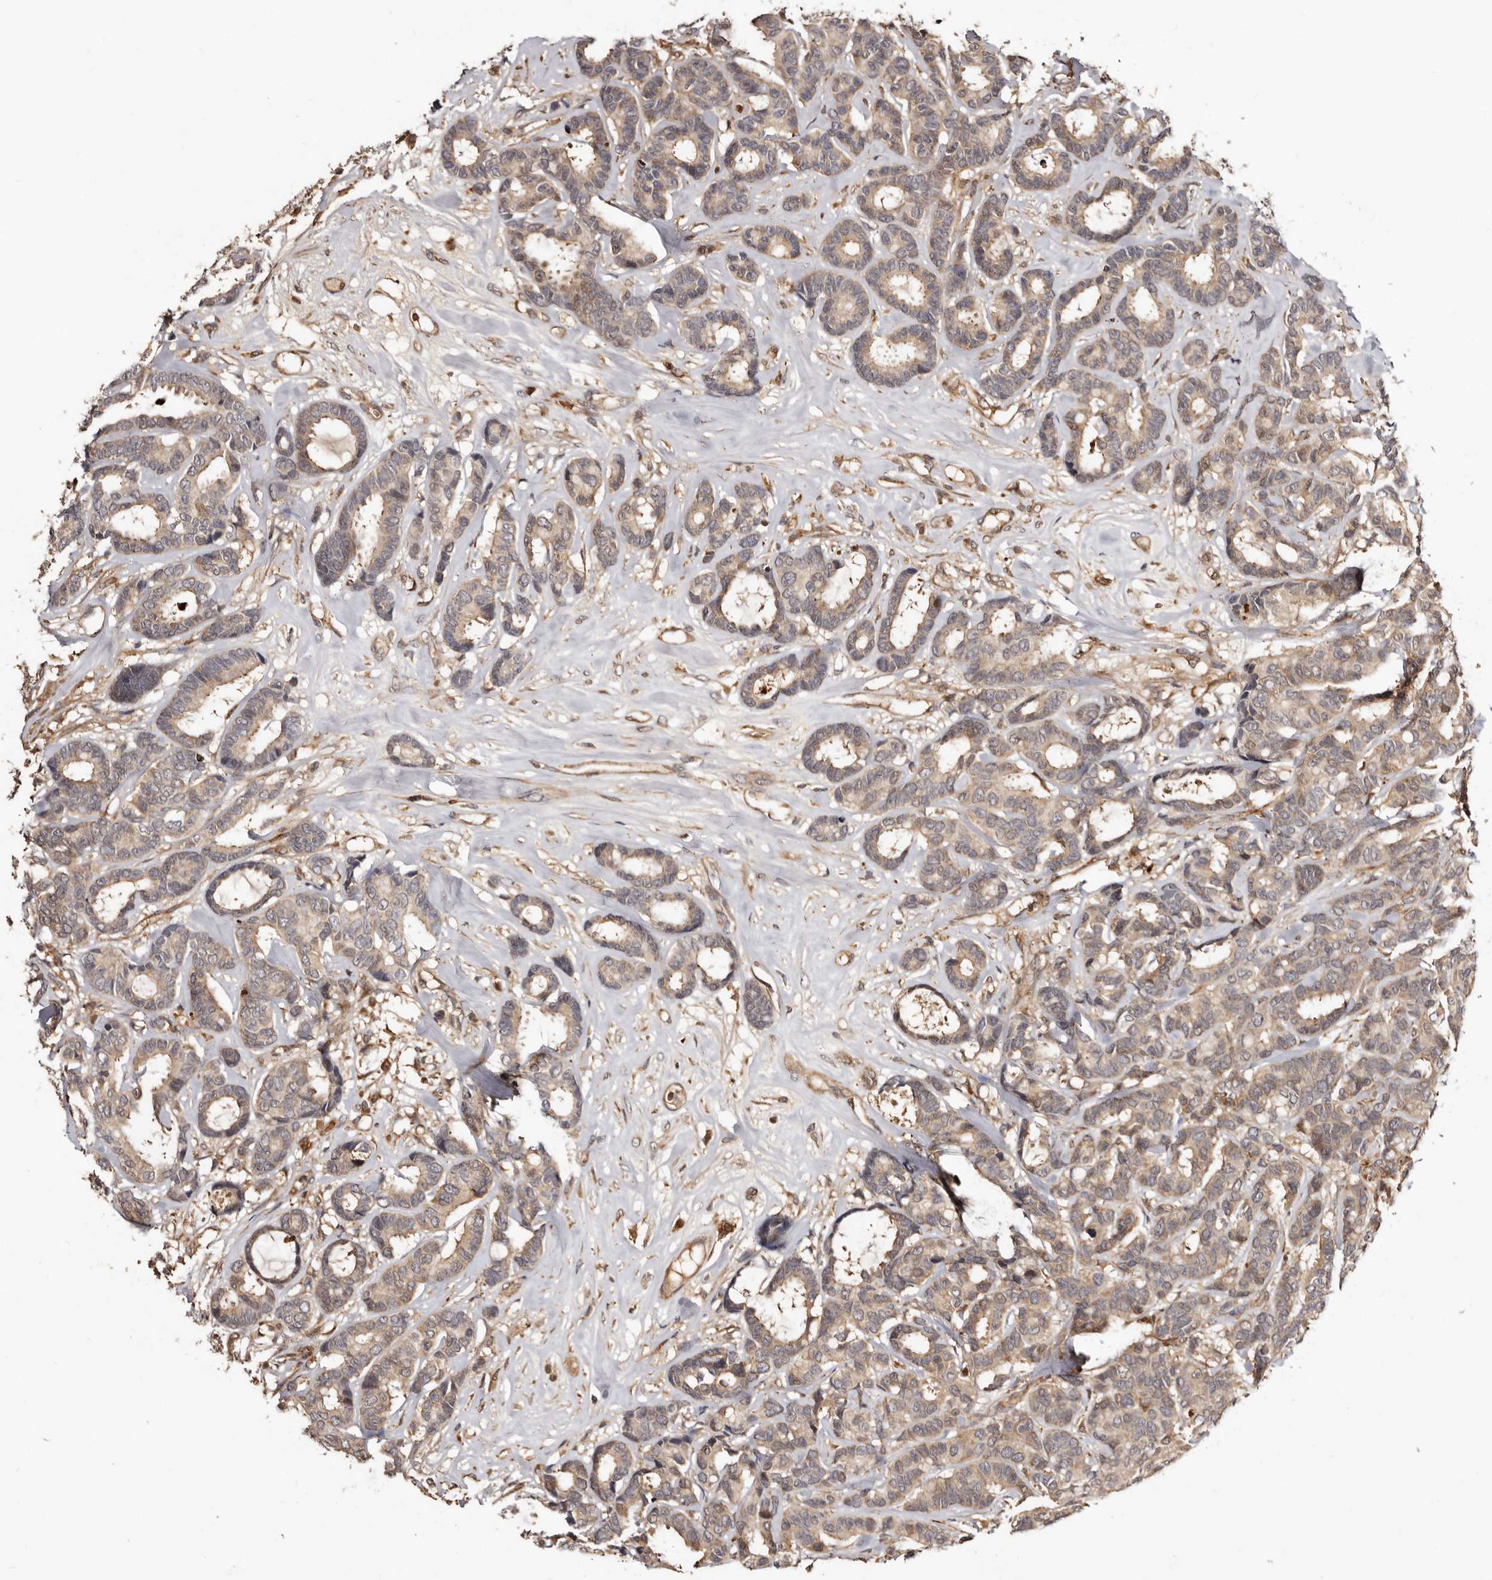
{"staining": {"intensity": "moderate", "quantity": ">75%", "location": "cytoplasmic/membranous"}, "tissue": "breast cancer", "cell_type": "Tumor cells", "image_type": "cancer", "snomed": [{"axis": "morphology", "description": "Duct carcinoma"}, {"axis": "topography", "description": "Breast"}], "caption": "Human intraductal carcinoma (breast) stained with a protein marker displays moderate staining in tumor cells.", "gene": "BAX", "patient": {"sex": "female", "age": 87}}